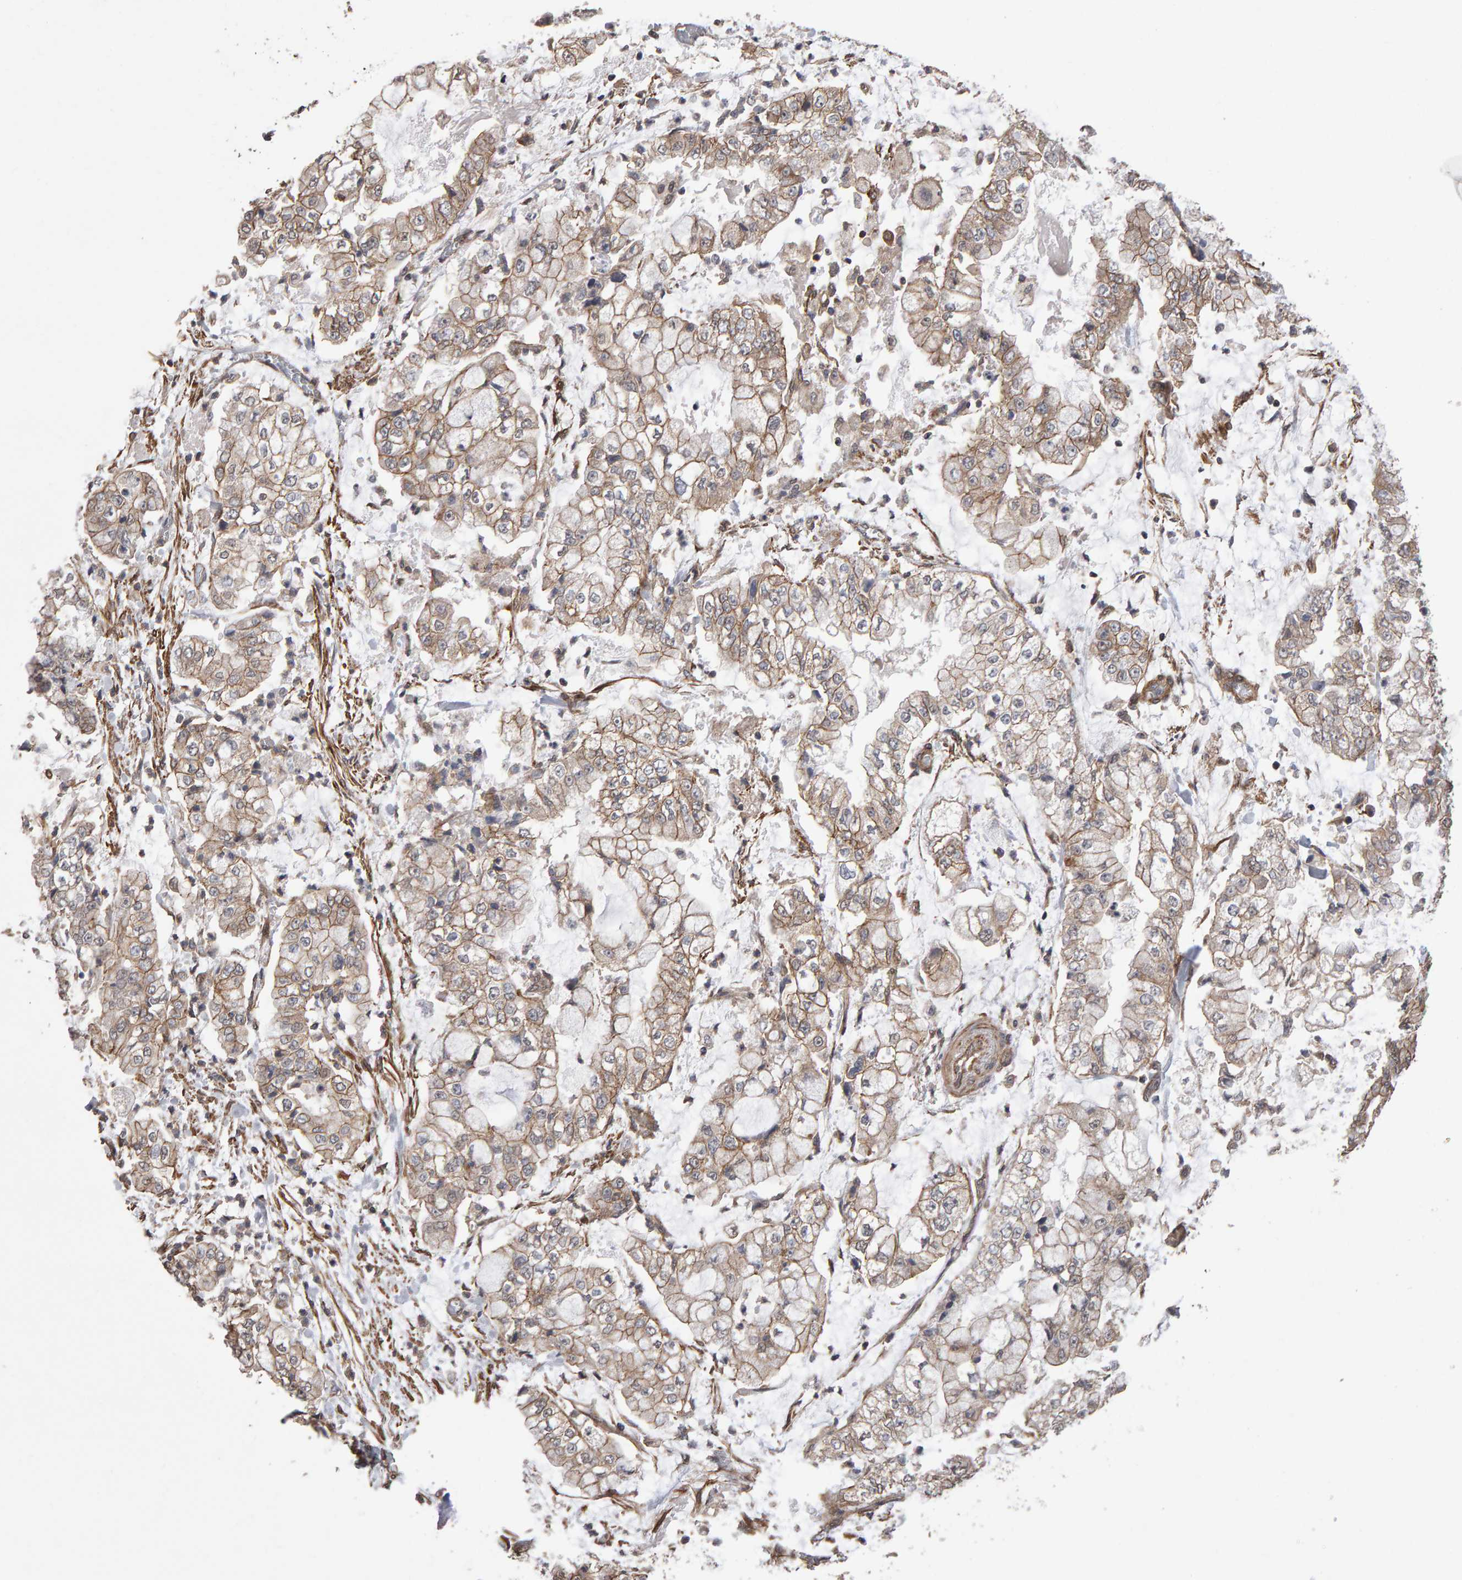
{"staining": {"intensity": "moderate", "quantity": "25%-75%", "location": "cytoplasmic/membranous"}, "tissue": "stomach cancer", "cell_type": "Tumor cells", "image_type": "cancer", "snomed": [{"axis": "morphology", "description": "Adenocarcinoma, NOS"}, {"axis": "topography", "description": "Stomach"}], "caption": "Stomach adenocarcinoma was stained to show a protein in brown. There is medium levels of moderate cytoplasmic/membranous expression in approximately 25%-75% of tumor cells.", "gene": "SCRIB", "patient": {"sex": "male", "age": 76}}